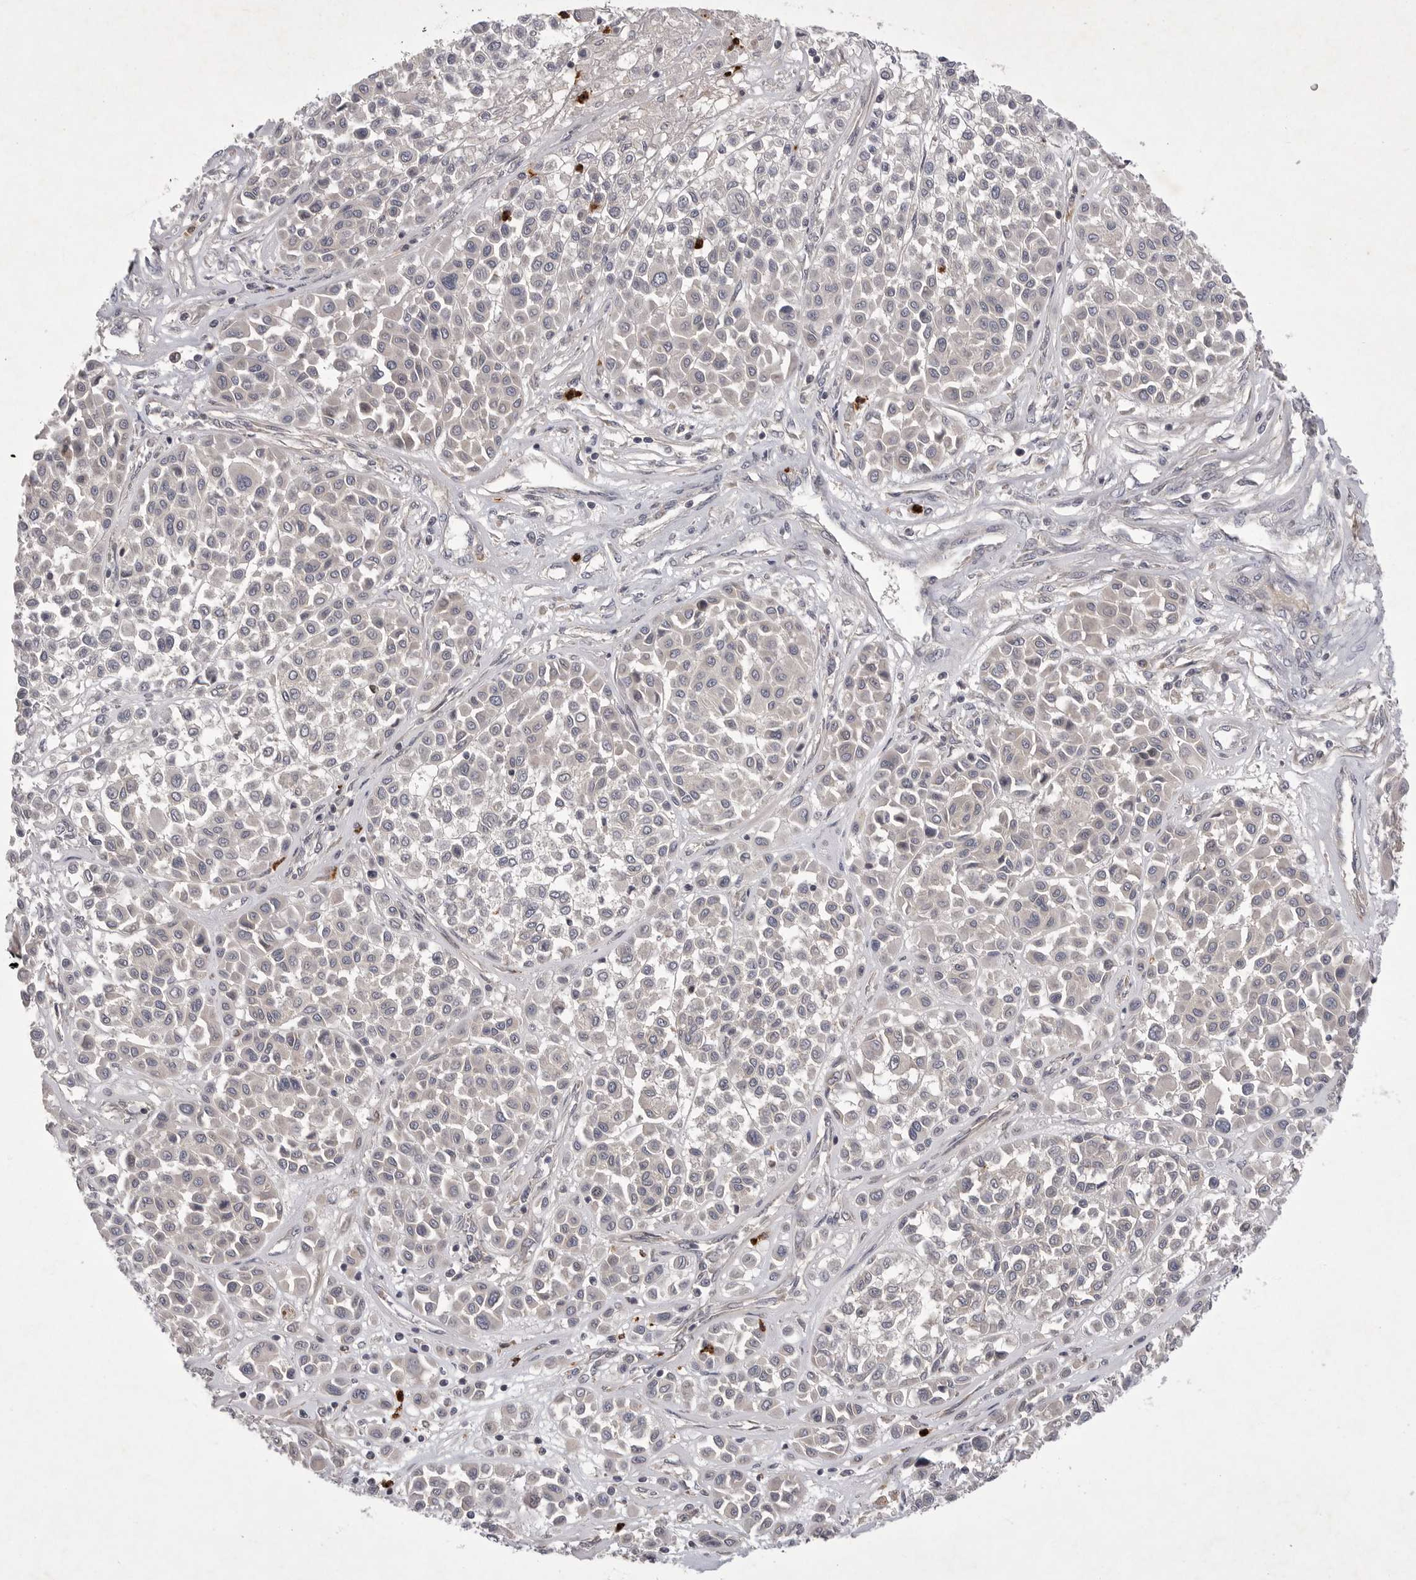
{"staining": {"intensity": "negative", "quantity": "none", "location": "none"}, "tissue": "melanoma", "cell_type": "Tumor cells", "image_type": "cancer", "snomed": [{"axis": "morphology", "description": "Malignant melanoma, Metastatic site"}, {"axis": "topography", "description": "Soft tissue"}], "caption": "Protein analysis of melanoma displays no significant staining in tumor cells.", "gene": "UBE3D", "patient": {"sex": "male", "age": 41}}